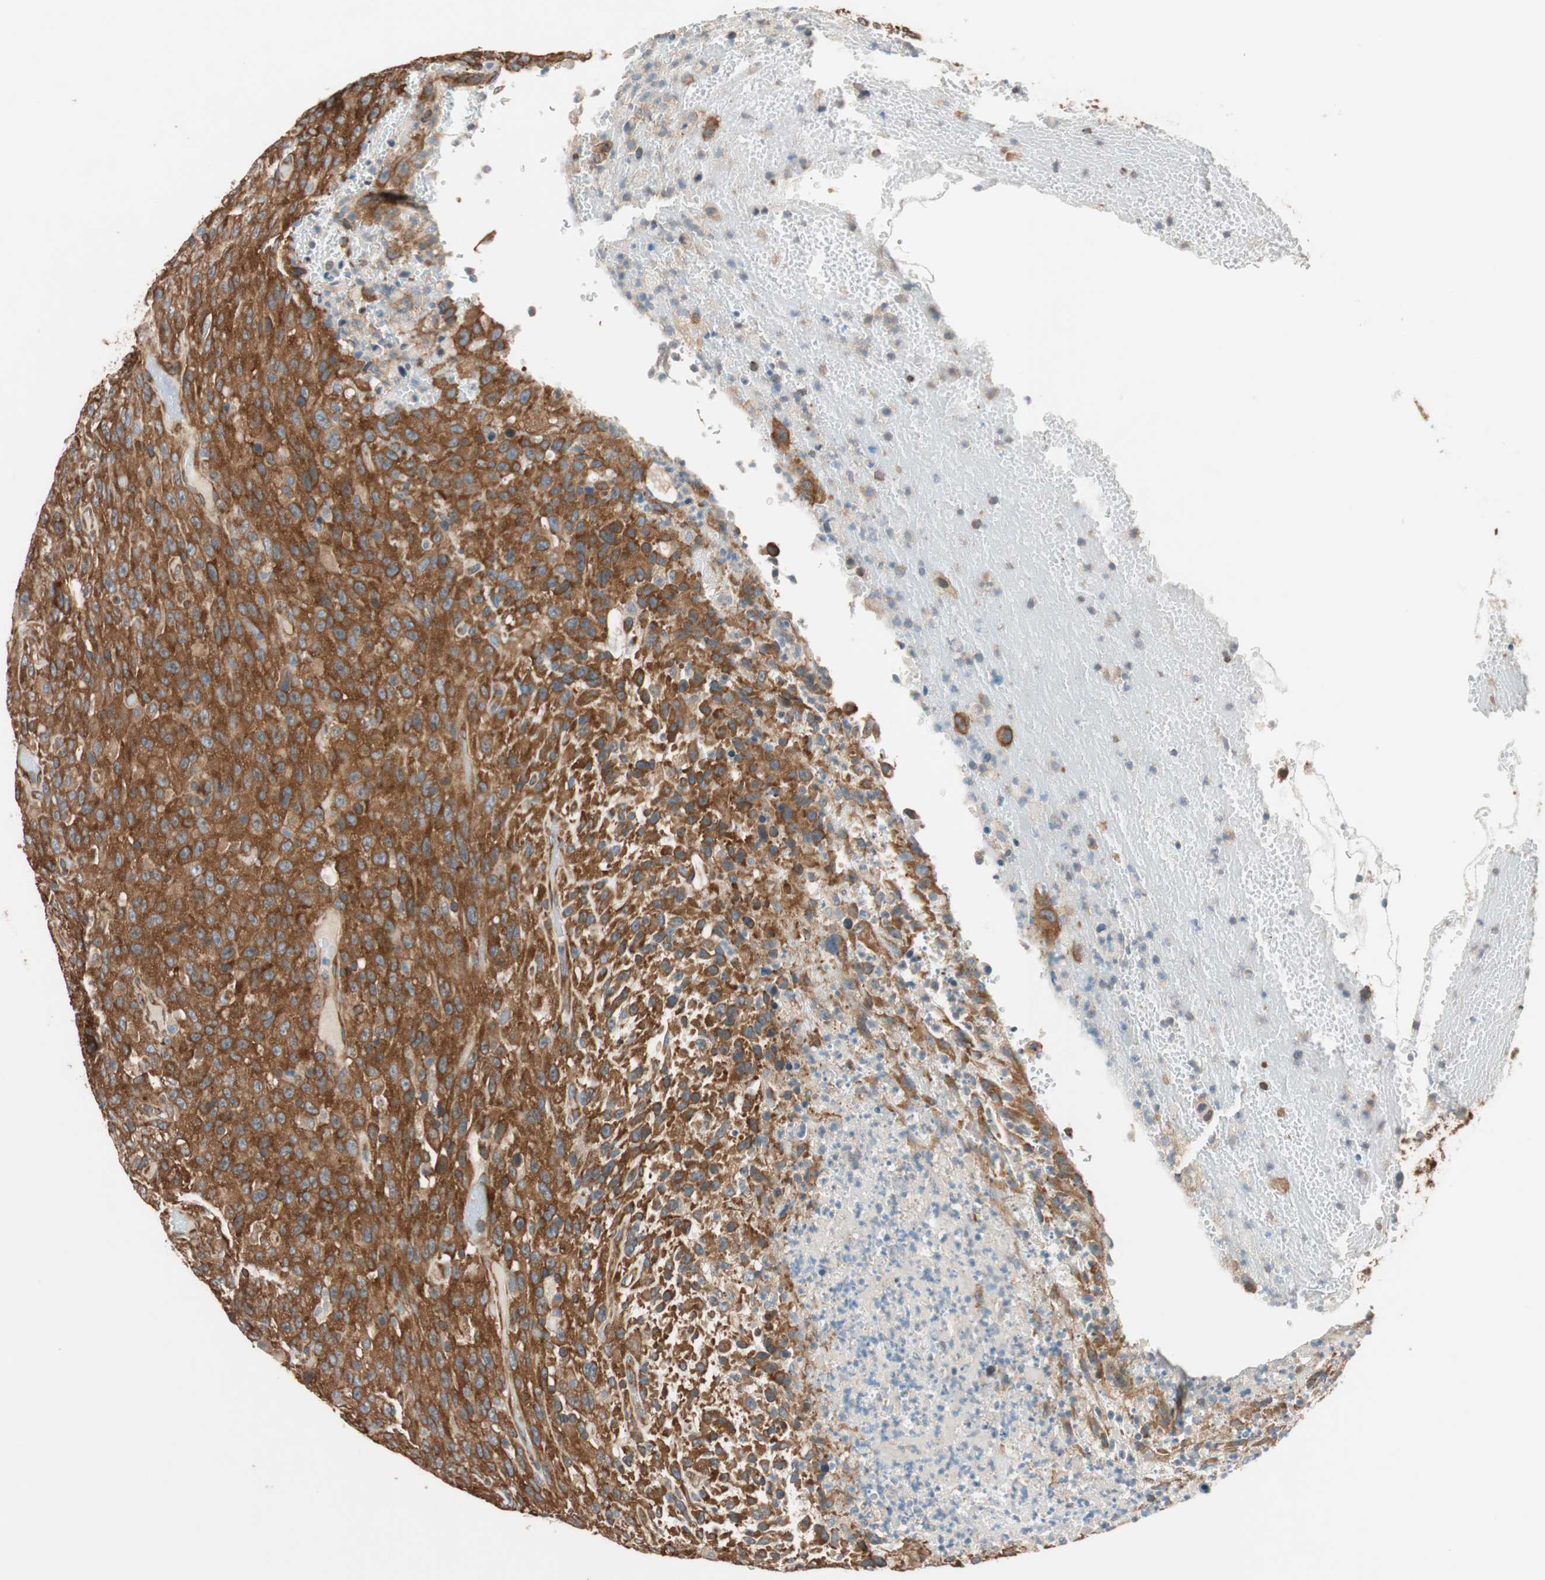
{"staining": {"intensity": "strong", "quantity": ">75%", "location": "cytoplasmic/membranous"}, "tissue": "urothelial cancer", "cell_type": "Tumor cells", "image_type": "cancer", "snomed": [{"axis": "morphology", "description": "Urothelial carcinoma, High grade"}, {"axis": "topography", "description": "Urinary bladder"}], "caption": "Urothelial carcinoma (high-grade) was stained to show a protein in brown. There is high levels of strong cytoplasmic/membranous staining in approximately >75% of tumor cells. (DAB (3,3'-diaminobenzidine) = brown stain, brightfield microscopy at high magnification).", "gene": "WASL", "patient": {"sex": "male", "age": 66}}